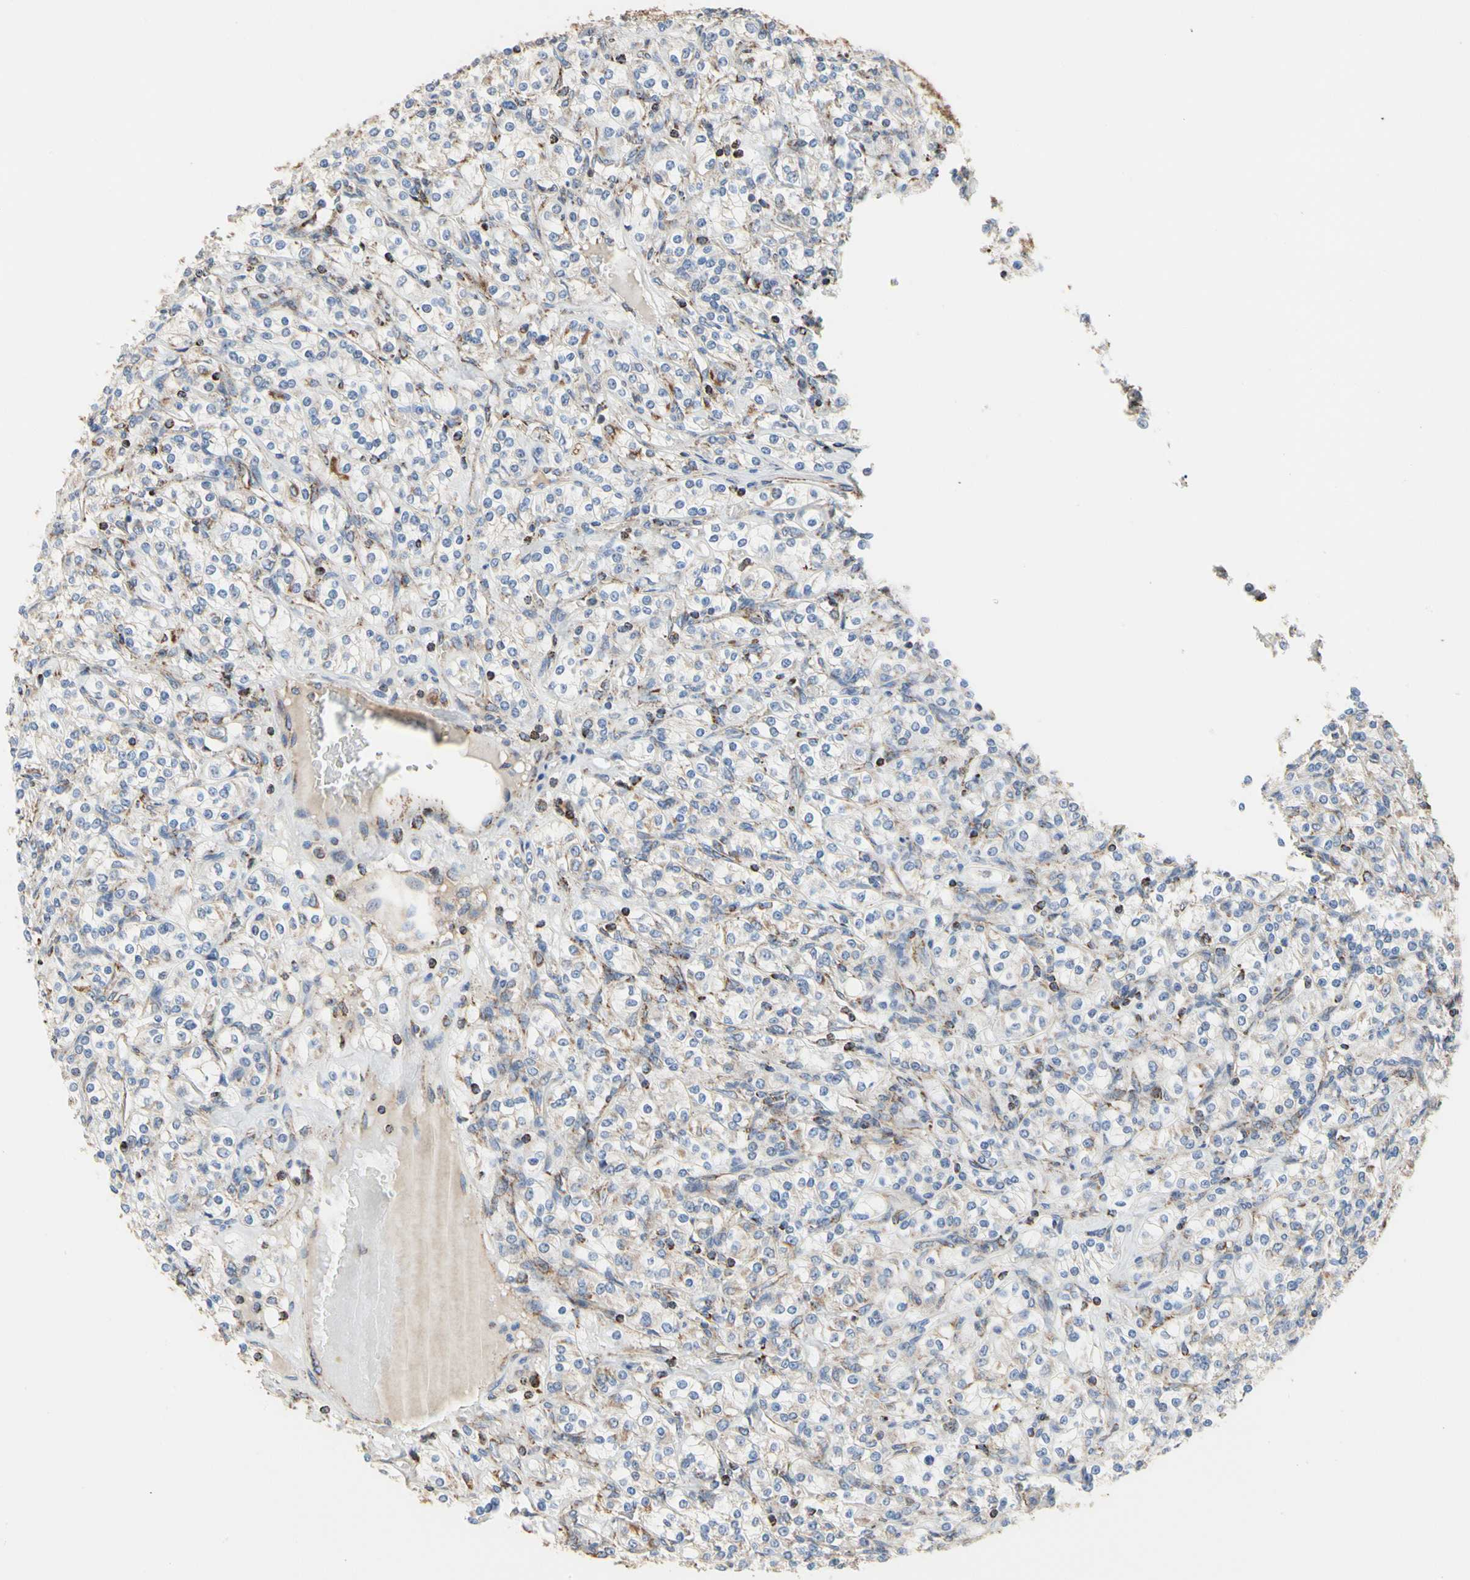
{"staining": {"intensity": "negative", "quantity": "none", "location": "none"}, "tissue": "renal cancer", "cell_type": "Tumor cells", "image_type": "cancer", "snomed": [{"axis": "morphology", "description": "Adenocarcinoma, NOS"}, {"axis": "topography", "description": "Kidney"}], "caption": "High power microscopy photomicrograph of an immunohistochemistry (IHC) image of renal cancer, revealing no significant positivity in tumor cells.", "gene": "TUBA1A", "patient": {"sex": "male", "age": 77}}